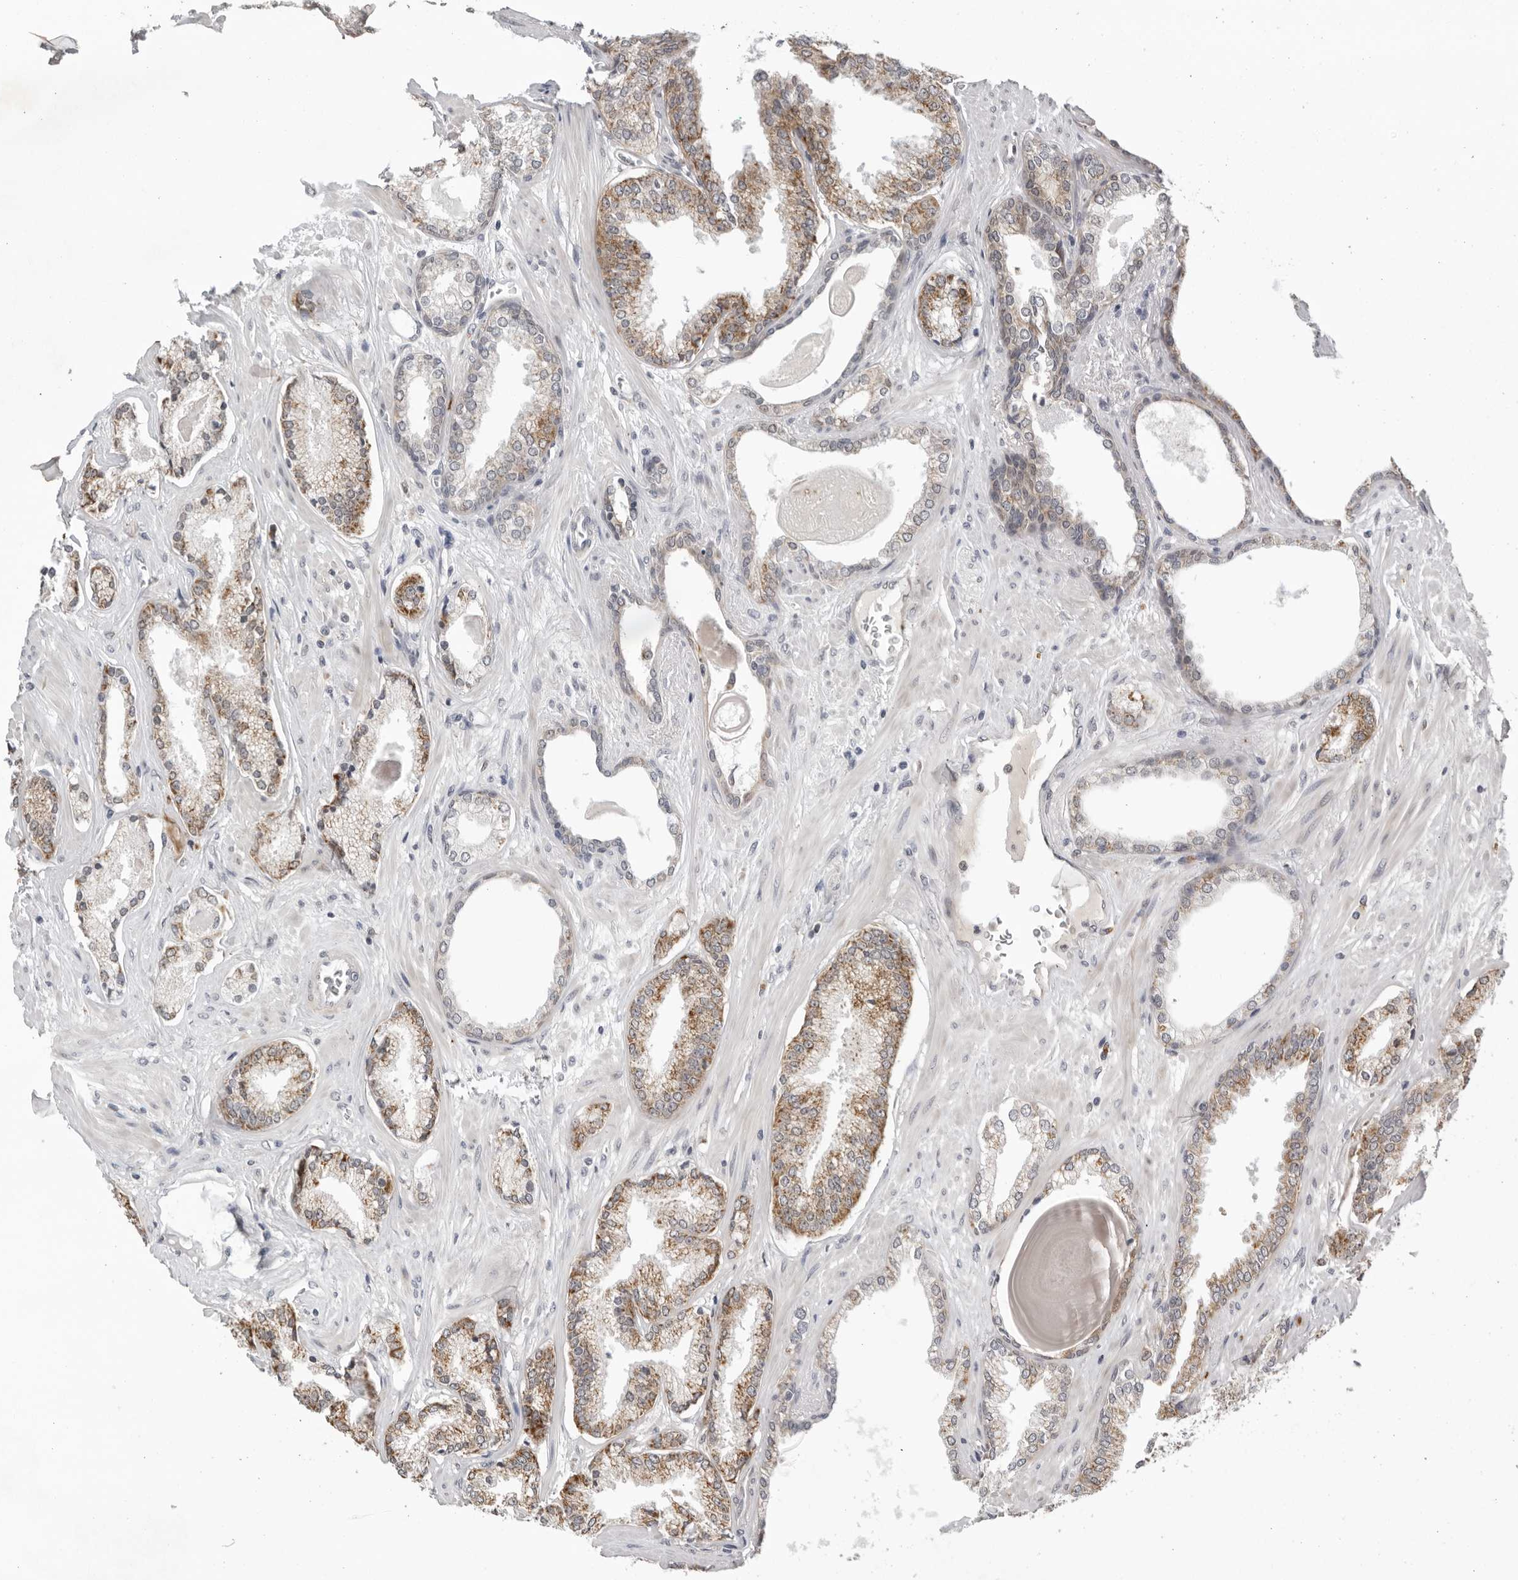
{"staining": {"intensity": "moderate", "quantity": "25%-75%", "location": "cytoplasmic/membranous"}, "tissue": "prostate cancer", "cell_type": "Tumor cells", "image_type": "cancer", "snomed": [{"axis": "morphology", "description": "Adenocarcinoma, Low grade"}, {"axis": "topography", "description": "Prostate"}], "caption": "The immunohistochemical stain labels moderate cytoplasmic/membranous positivity in tumor cells of prostate adenocarcinoma (low-grade) tissue. Immunohistochemistry (ihc) stains the protein of interest in brown and the nuclei are stained blue.", "gene": "CPT2", "patient": {"sex": "male", "age": 70}}